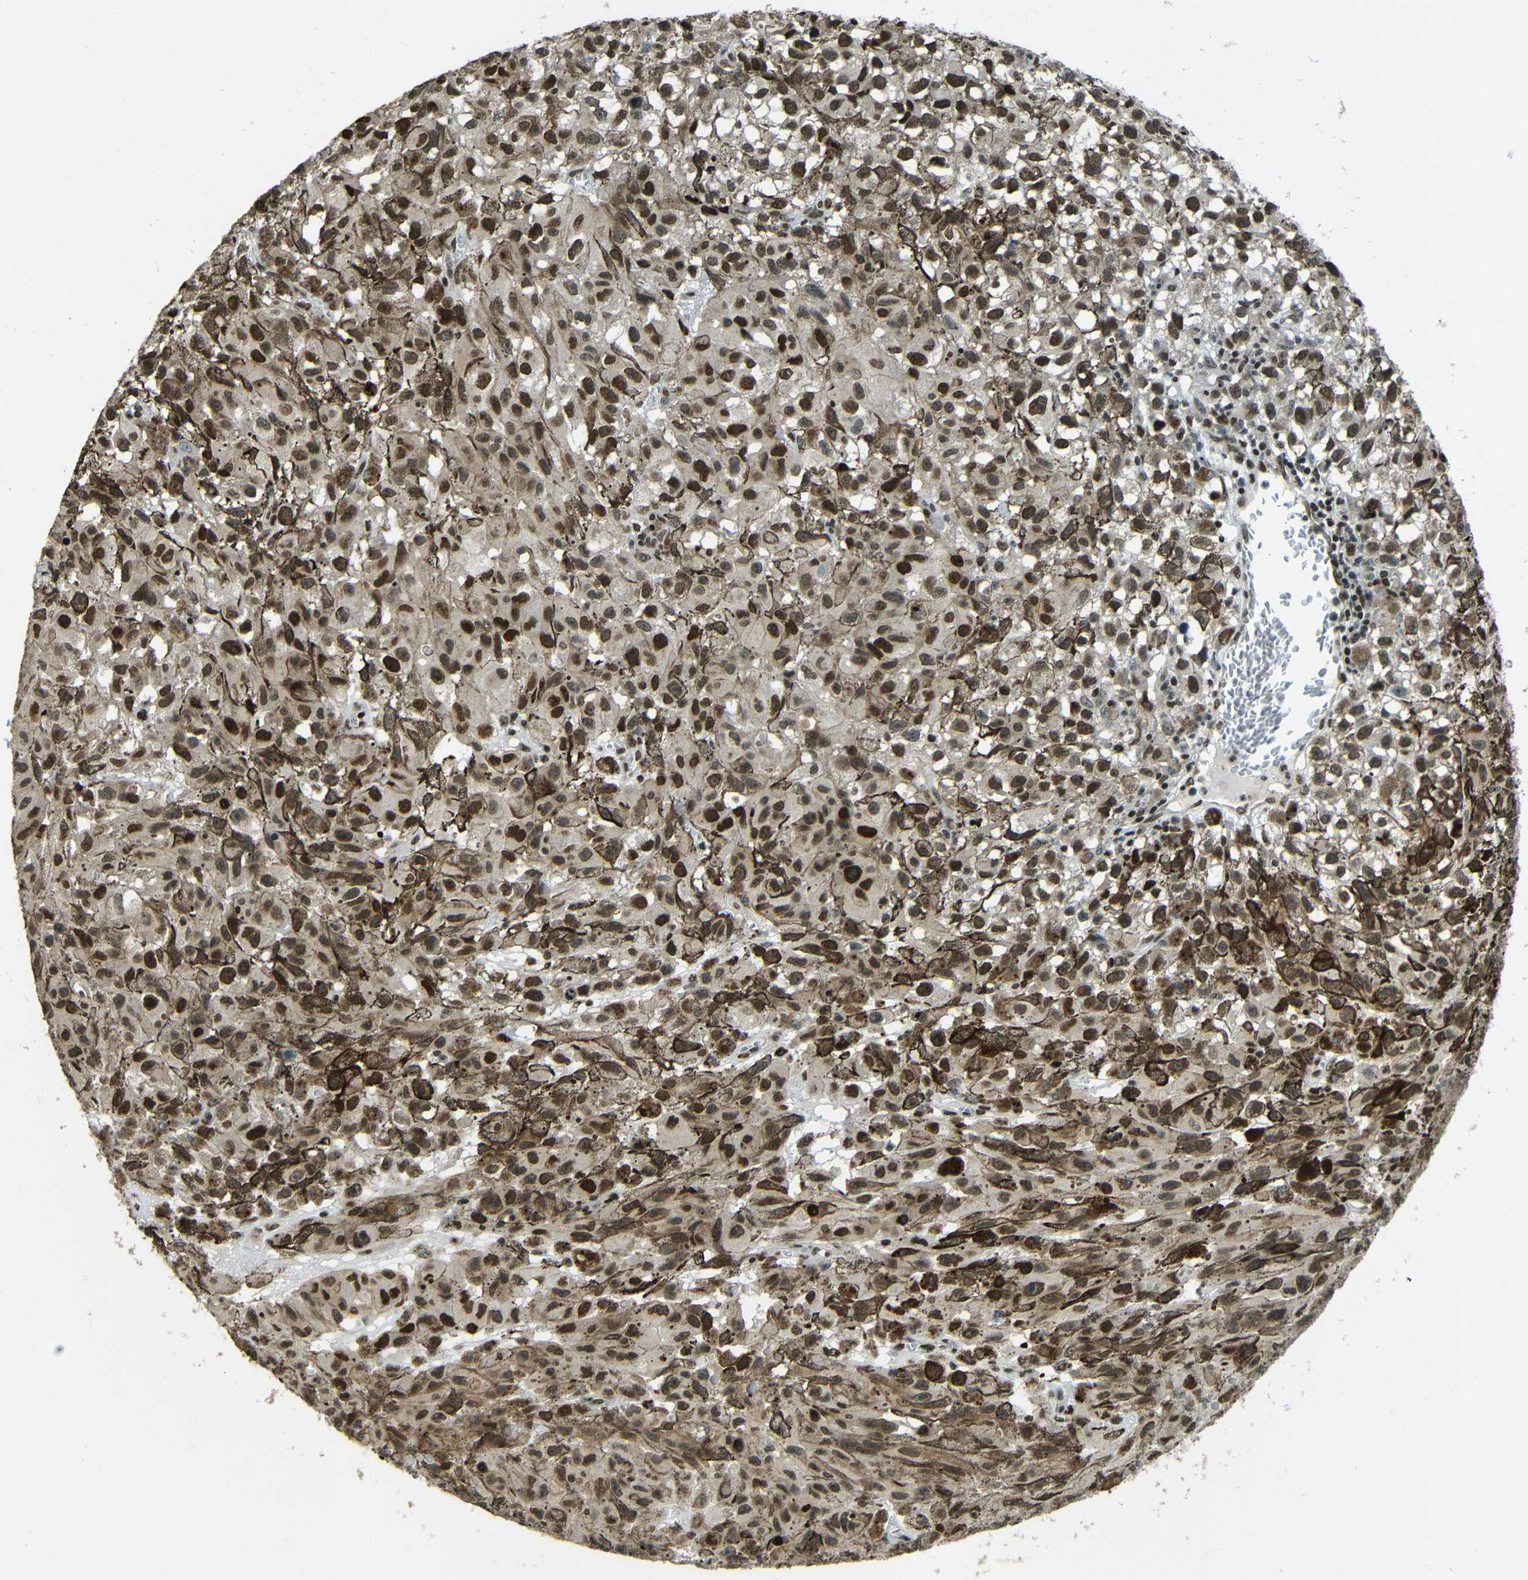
{"staining": {"intensity": "strong", "quantity": ">75%", "location": "cytoplasmic/membranous,nuclear"}, "tissue": "melanoma", "cell_type": "Tumor cells", "image_type": "cancer", "snomed": [{"axis": "morphology", "description": "Malignant melanoma, NOS"}, {"axis": "topography", "description": "Skin"}], "caption": "An immunohistochemistry photomicrograph of tumor tissue is shown. Protein staining in brown labels strong cytoplasmic/membranous and nuclear positivity in melanoma within tumor cells.", "gene": "PSIP1", "patient": {"sex": "female", "age": 104}}